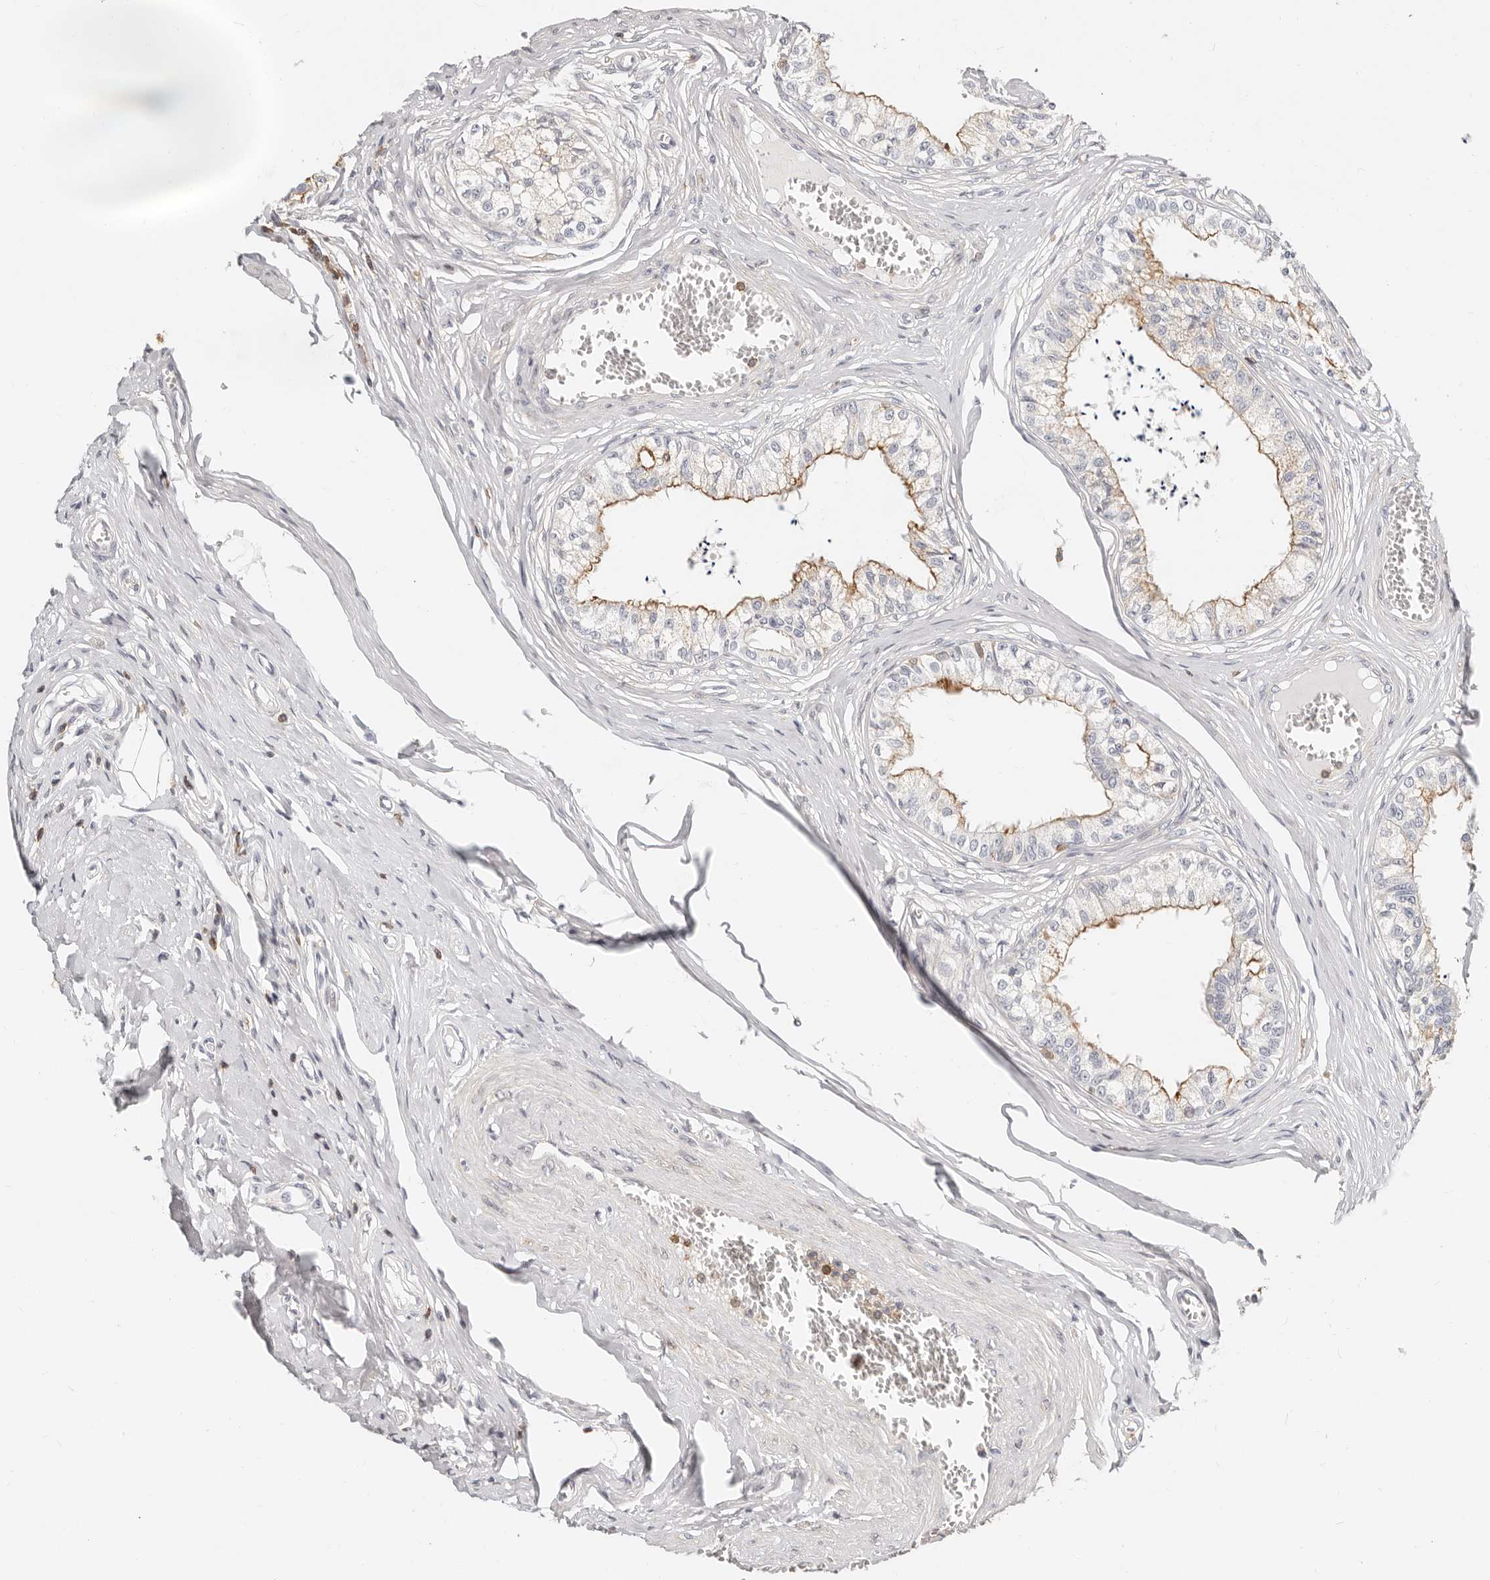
{"staining": {"intensity": "strong", "quantity": "25%-75%", "location": "cytoplasmic/membranous"}, "tissue": "epididymis", "cell_type": "Glandular cells", "image_type": "normal", "snomed": [{"axis": "morphology", "description": "Normal tissue, NOS"}, {"axis": "topography", "description": "Epididymis"}], "caption": "Strong cytoplasmic/membranous positivity is appreciated in about 25%-75% of glandular cells in unremarkable epididymis.", "gene": "TMEM63B", "patient": {"sex": "male", "age": 79}}